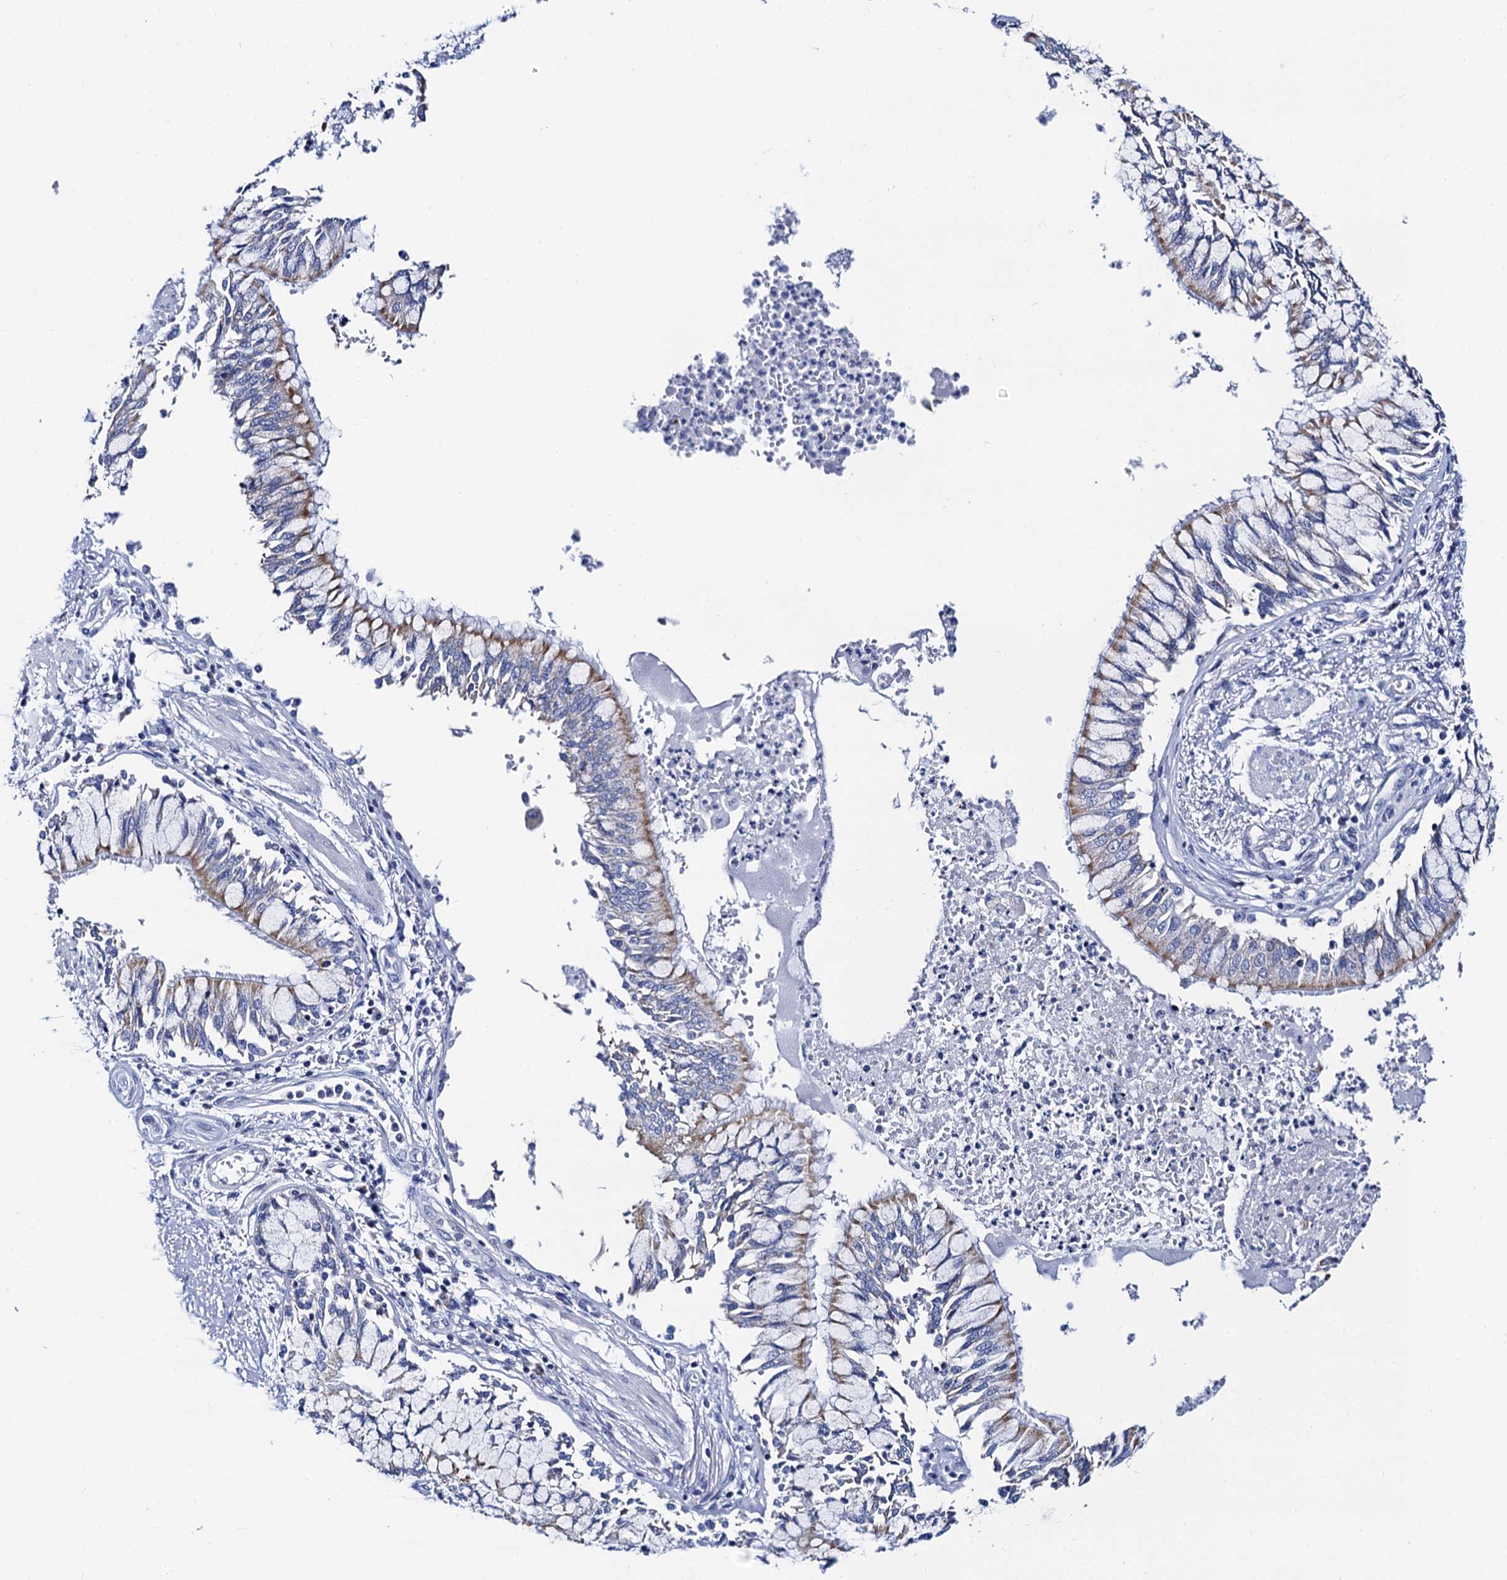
{"staining": {"intensity": "moderate", "quantity": "25%-75%", "location": "cytoplasmic/membranous"}, "tissue": "bronchus", "cell_type": "Respiratory epithelial cells", "image_type": "normal", "snomed": [{"axis": "morphology", "description": "Normal tissue, NOS"}, {"axis": "topography", "description": "Cartilage tissue"}, {"axis": "topography", "description": "Bronchus"}, {"axis": "topography", "description": "Lung"}], "caption": "Bronchus stained with DAB (3,3'-diaminobenzidine) immunohistochemistry exhibits medium levels of moderate cytoplasmic/membranous expression in about 25%-75% of respiratory epithelial cells. (DAB (3,3'-diaminobenzidine) IHC with brightfield microscopy, high magnification).", "gene": "ACADSB", "patient": {"sex": "female", "age": 49}}